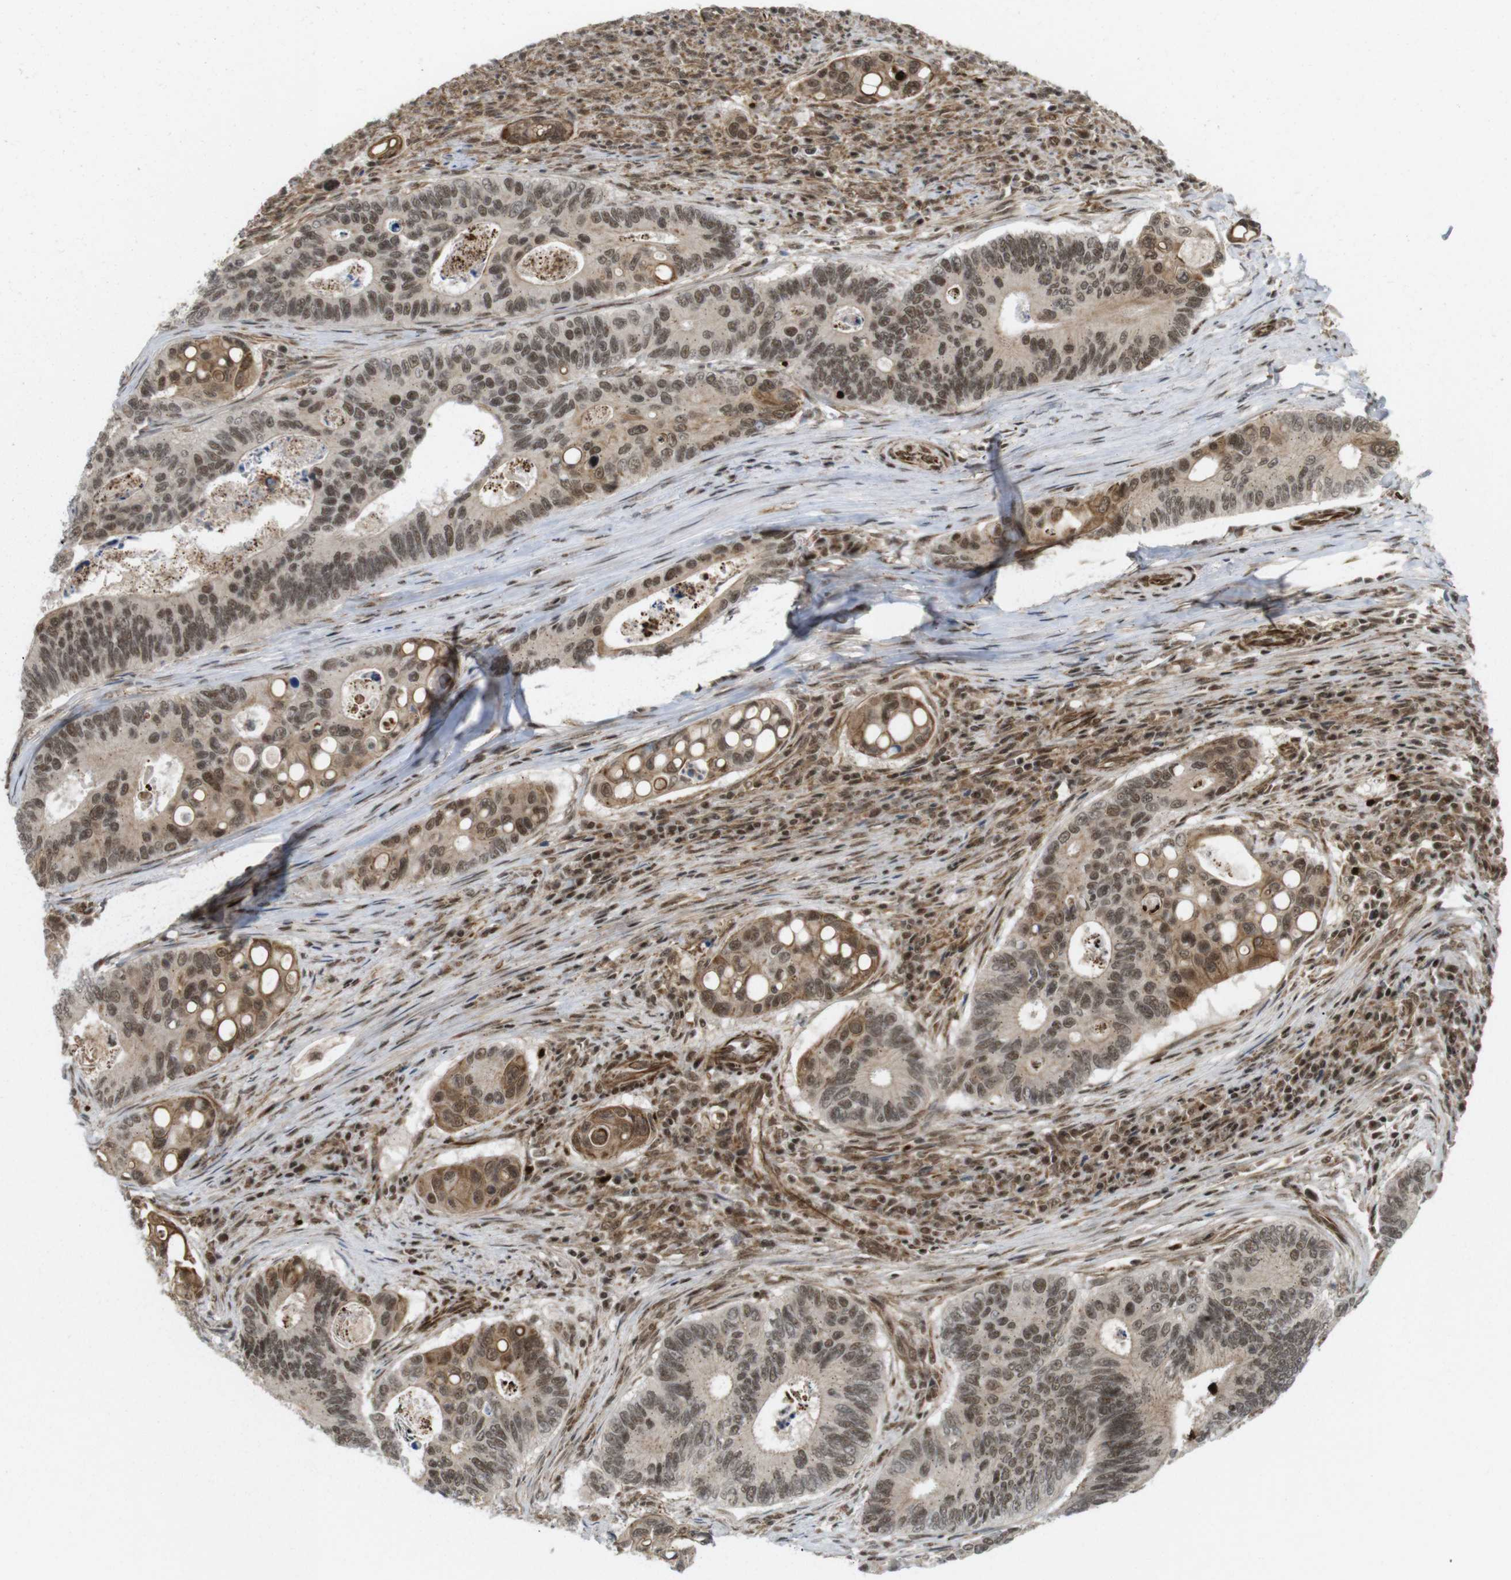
{"staining": {"intensity": "moderate", "quantity": ">75%", "location": "cytoplasmic/membranous,nuclear"}, "tissue": "colorectal cancer", "cell_type": "Tumor cells", "image_type": "cancer", "snomed": [{"axis": "morphology", "description": "Inflammation, NOS"}, {"axis": "morphology", "description": "Adenocarcinoma, NOS"}, {"axis": "topography", "description": "Colon"}], "caption": "Immunohistochemistry photomicrograph of neoplastic tissue: human colorectal cancer stained using immunohistochemistry demonstrates medium levels of moderate protein expression localized specifically in the cytoplasmic/membranous and nuclear of tumor cells, appearing as a cytoplasmic/membranous and nuclear brown color.", "gene": "SP2", "patient": {"sex": "male", "age": 72}}